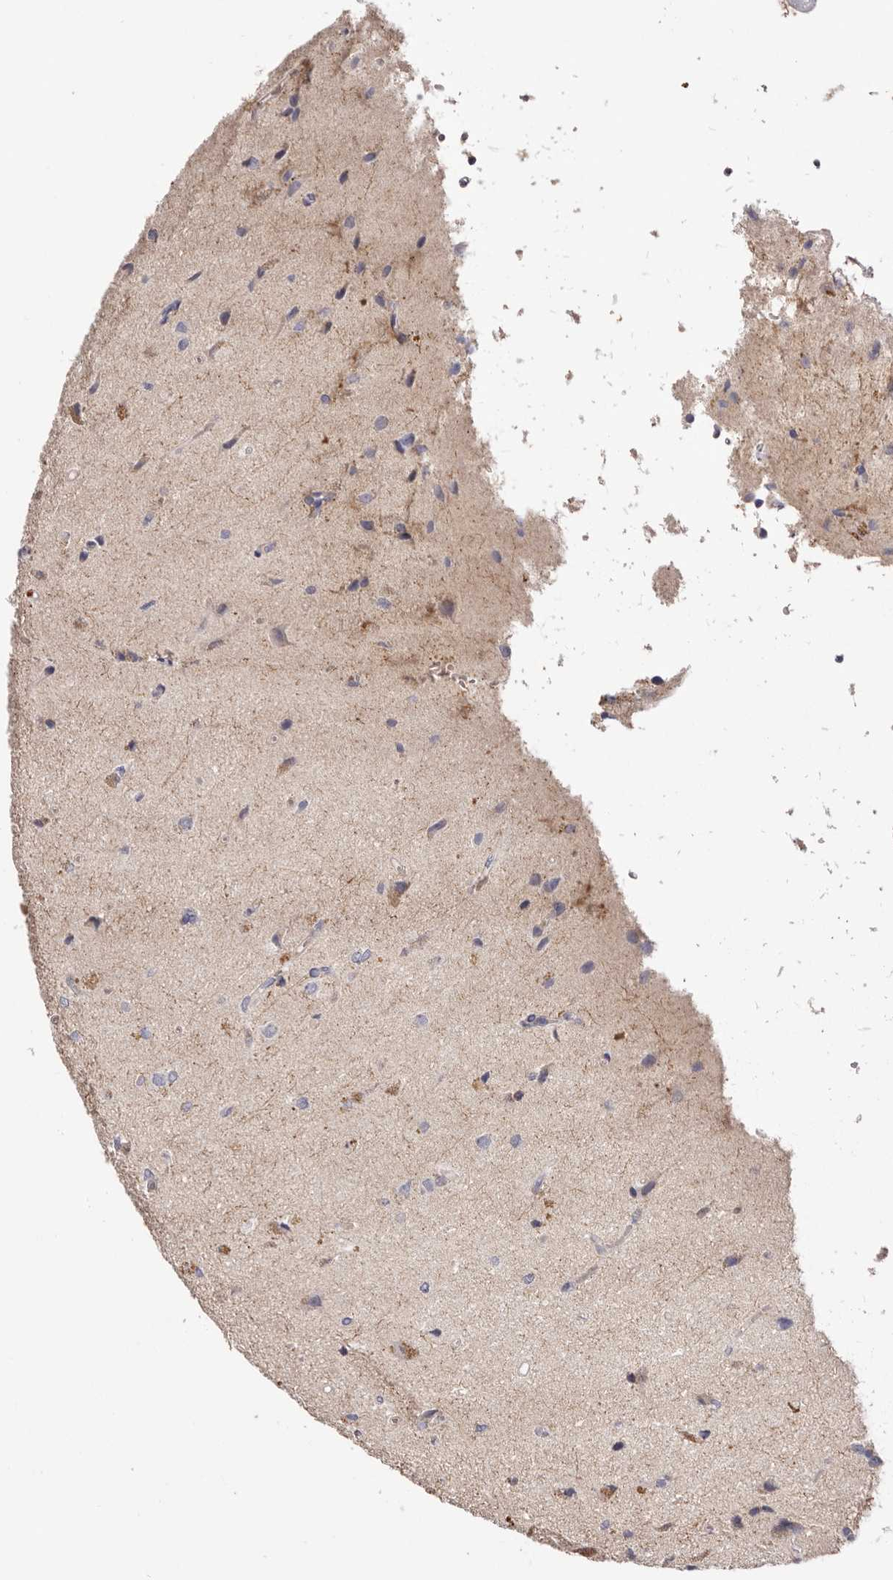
{"staining": {"intensity": "negative", "quantity": "none", "location": "none"}, "tissue": "glioma", "cell_type": "Tumor cells", "image_type": "cancer", "snomed": [{"axis": "morphology", "description": "Glioma, malignant, High grade"}, {"axis": "topography", "description": "Brain"}], "caption": "A histopathology image of malignant glioma (high-grade) stained for a protein demonstrates no brown staining in tumor cells.", "gene": "S1PR5", "patient": {"sex": "male", "age": 72}}